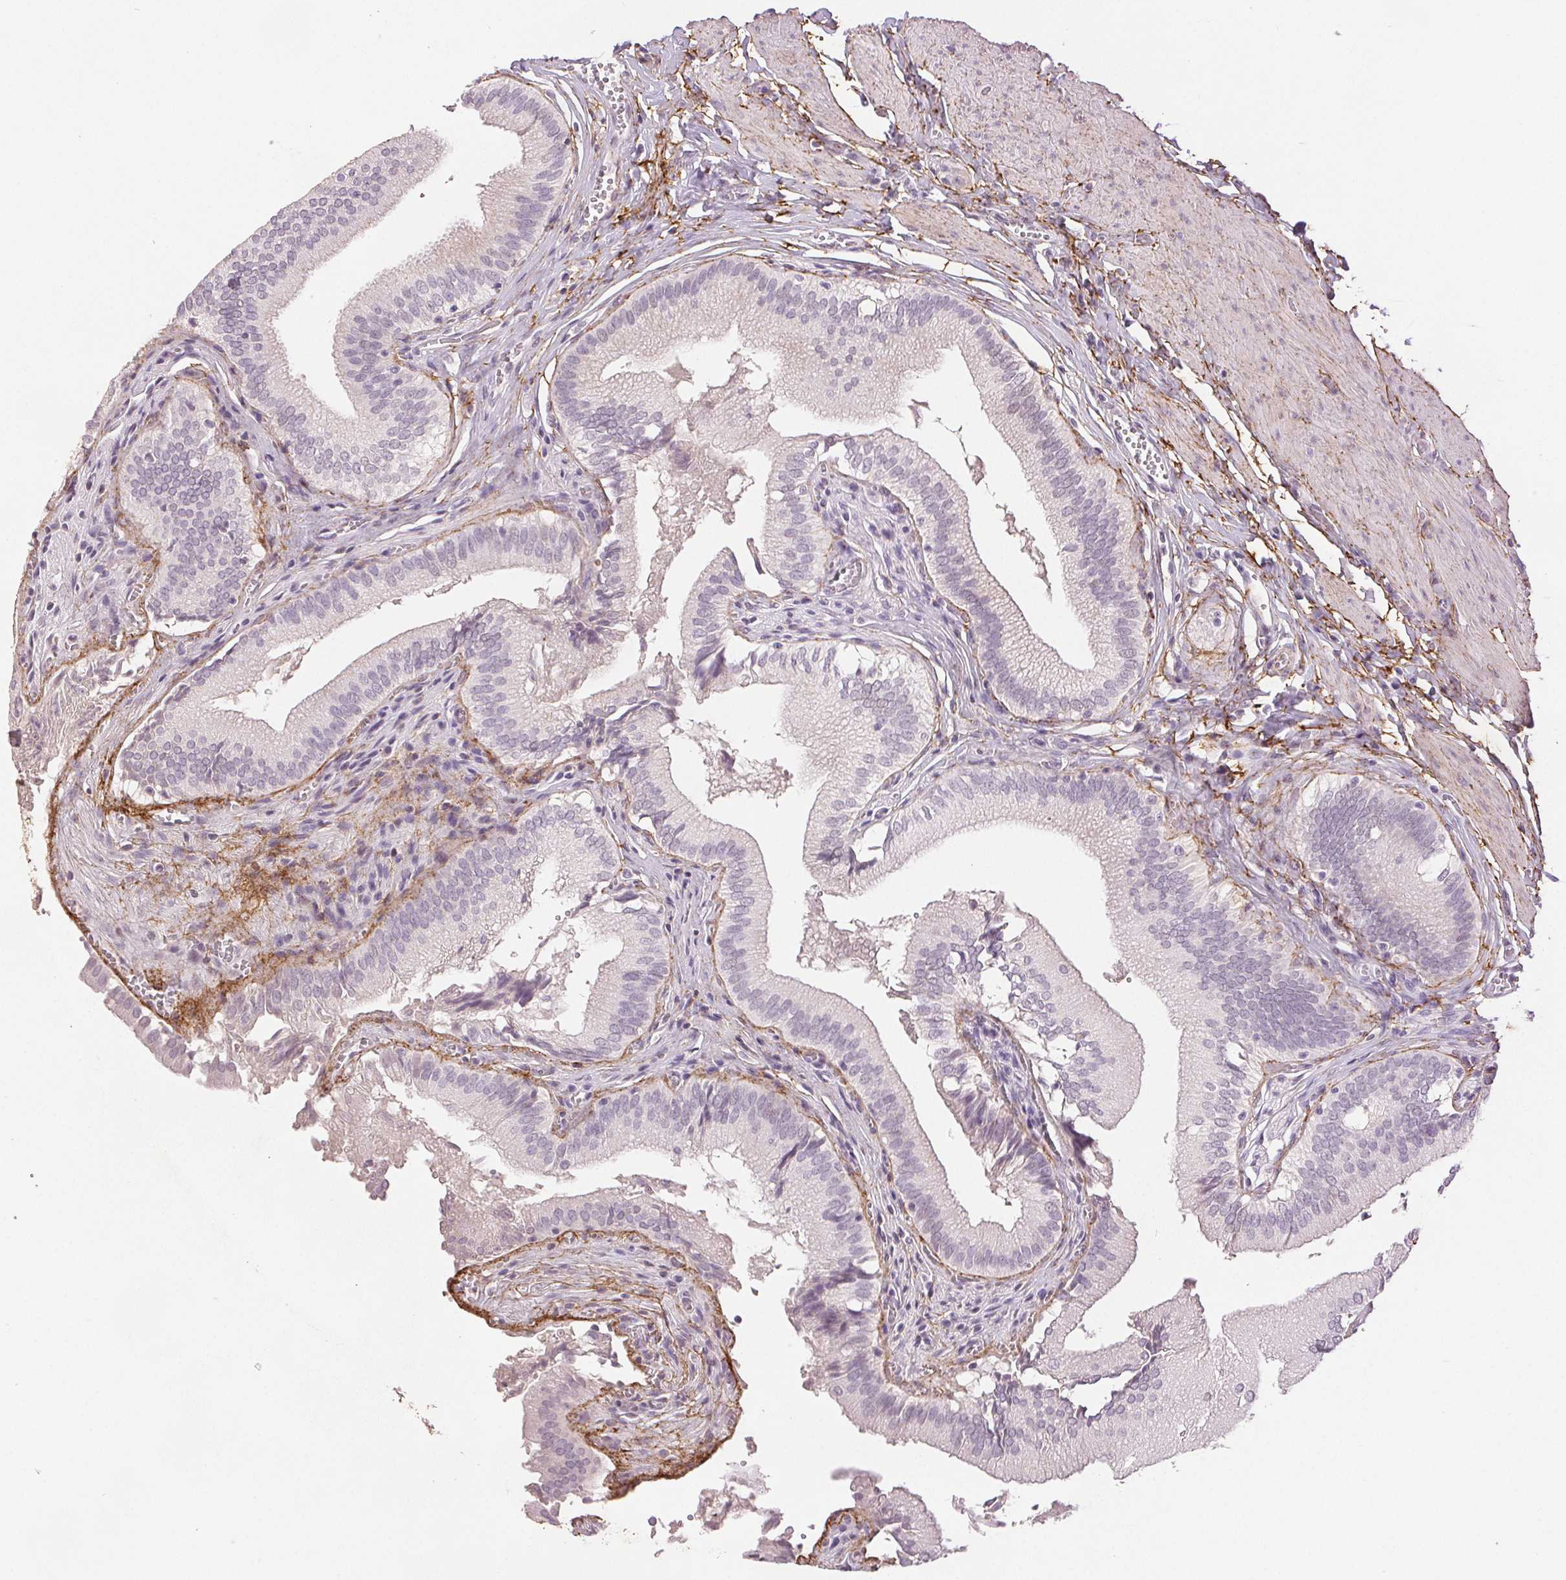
{"staining": {"intensity": "negative", "quantity": "none", "location": "none"}, "tissue": "gallbladder", "cell_type": "Glandular cells", "image_type": "normal", "snomed": [{"axis": "morphology", "description": "Normal tissue, NOS"}, {"axis": "topography", "description": "Gallbladder"}, {"axis": "topography", "description": "Peripheral nerve tissue"}], "caption": "DAB (3,3'-diaminobenzidine) immunohistochemical staining of normal gallbladder exhibits no significant staining in glandular cells. (Stains: DAB immunohistochemistry (IHC) with hematoxylin counter stain, Microscopy: brightfield microscopy at high magnification).", "gene": "FBN1", "patient": {"sex": "male", "age": 17}}